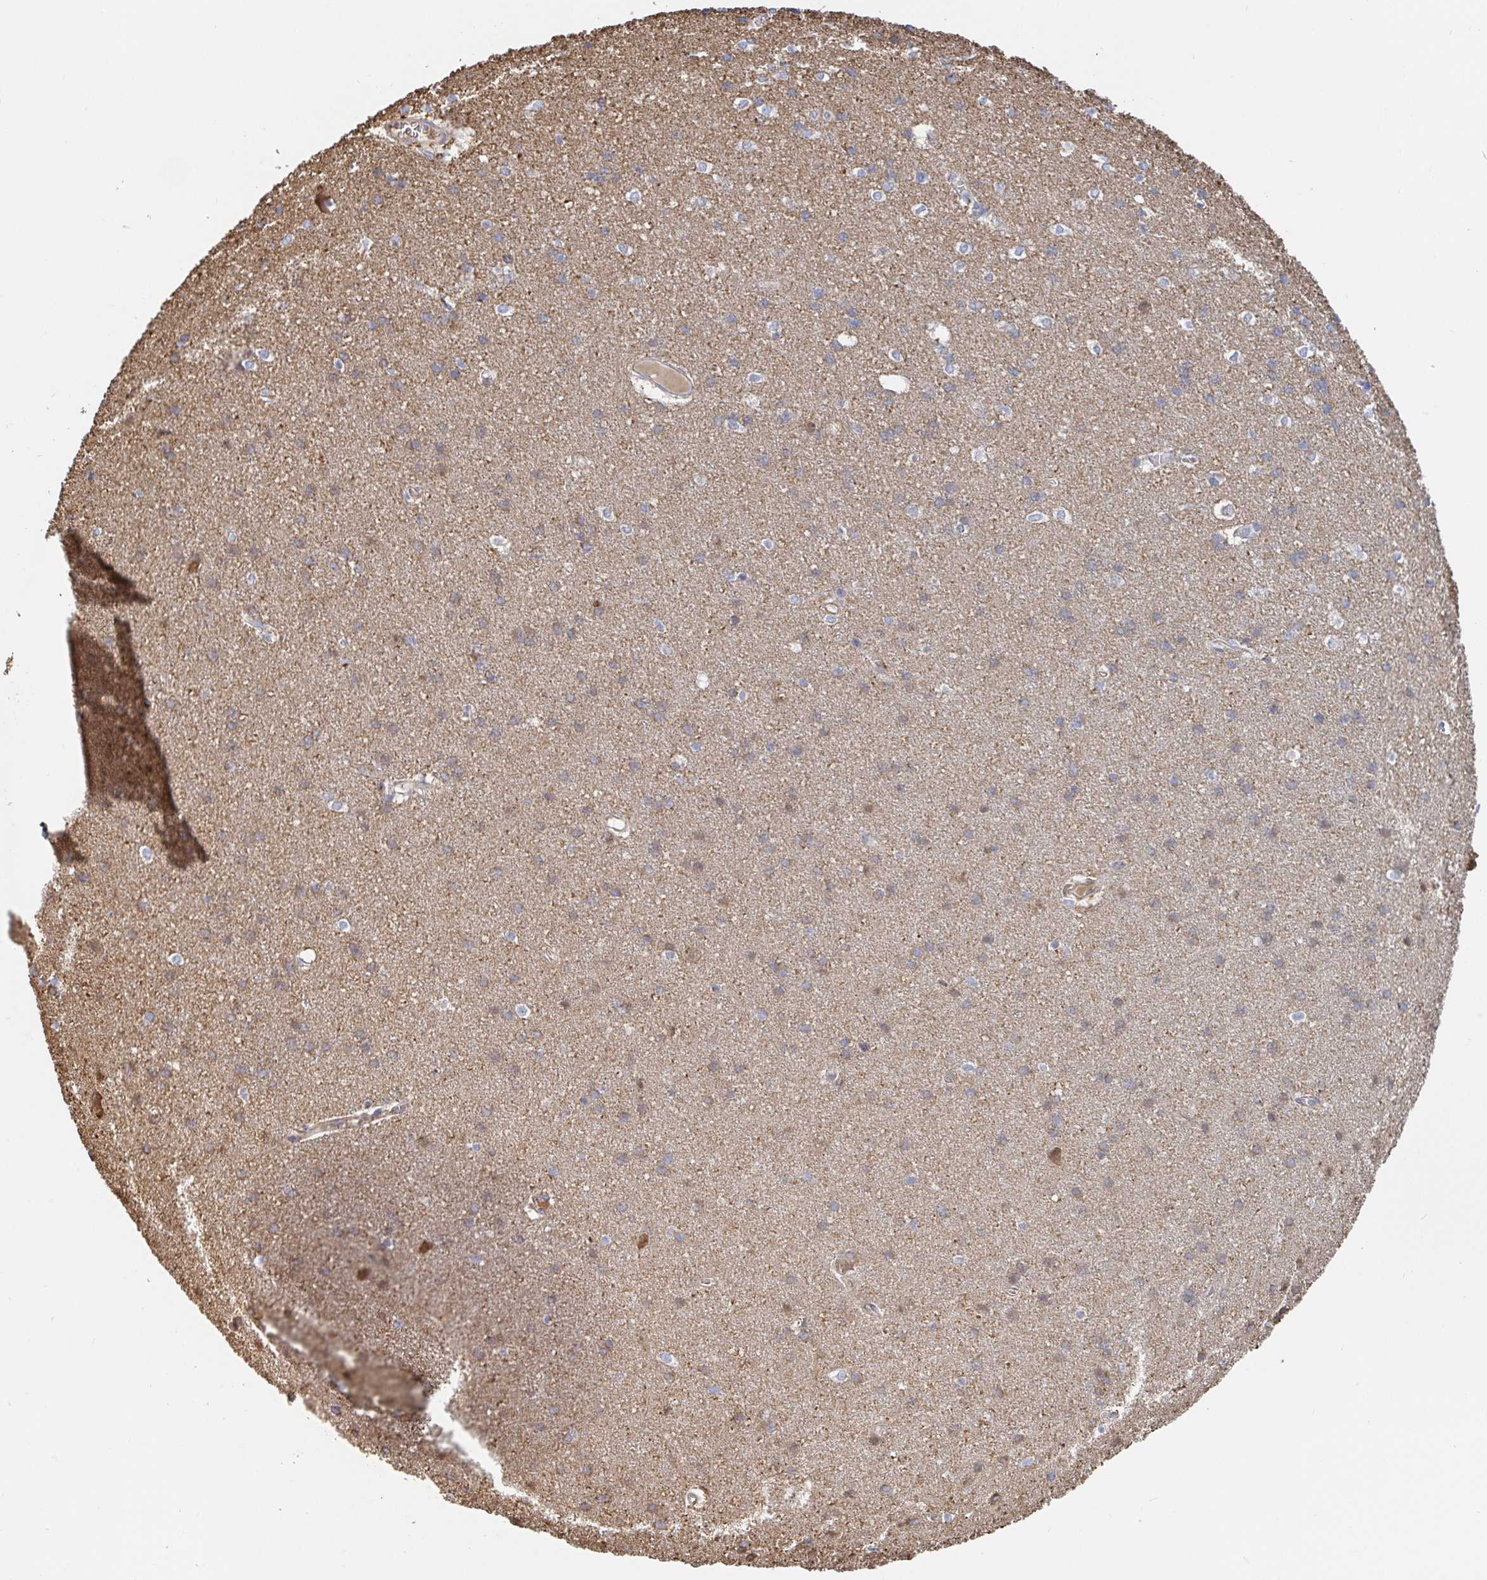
{"staining": {"intensity": "negative", "quantity": "none", "location": "none"}, "tissue": "cerebral cortex", "cell_type": "Endothelial cells", "image_type": "normal", "snomed": [{"axis": "morphology", "description": "Normal tissue, NOS"}, {"axis": "topography", "description": "Cerebral cortex"}], "caption": "IHC image of normal cerebral cortex: cerebral cortex stained with DAB shows no significant protein expression in endothelial cells. Nuclei are stained in blue.", "gene": "PACSIN1", "patient": {"sex": "male", "age": 37}}